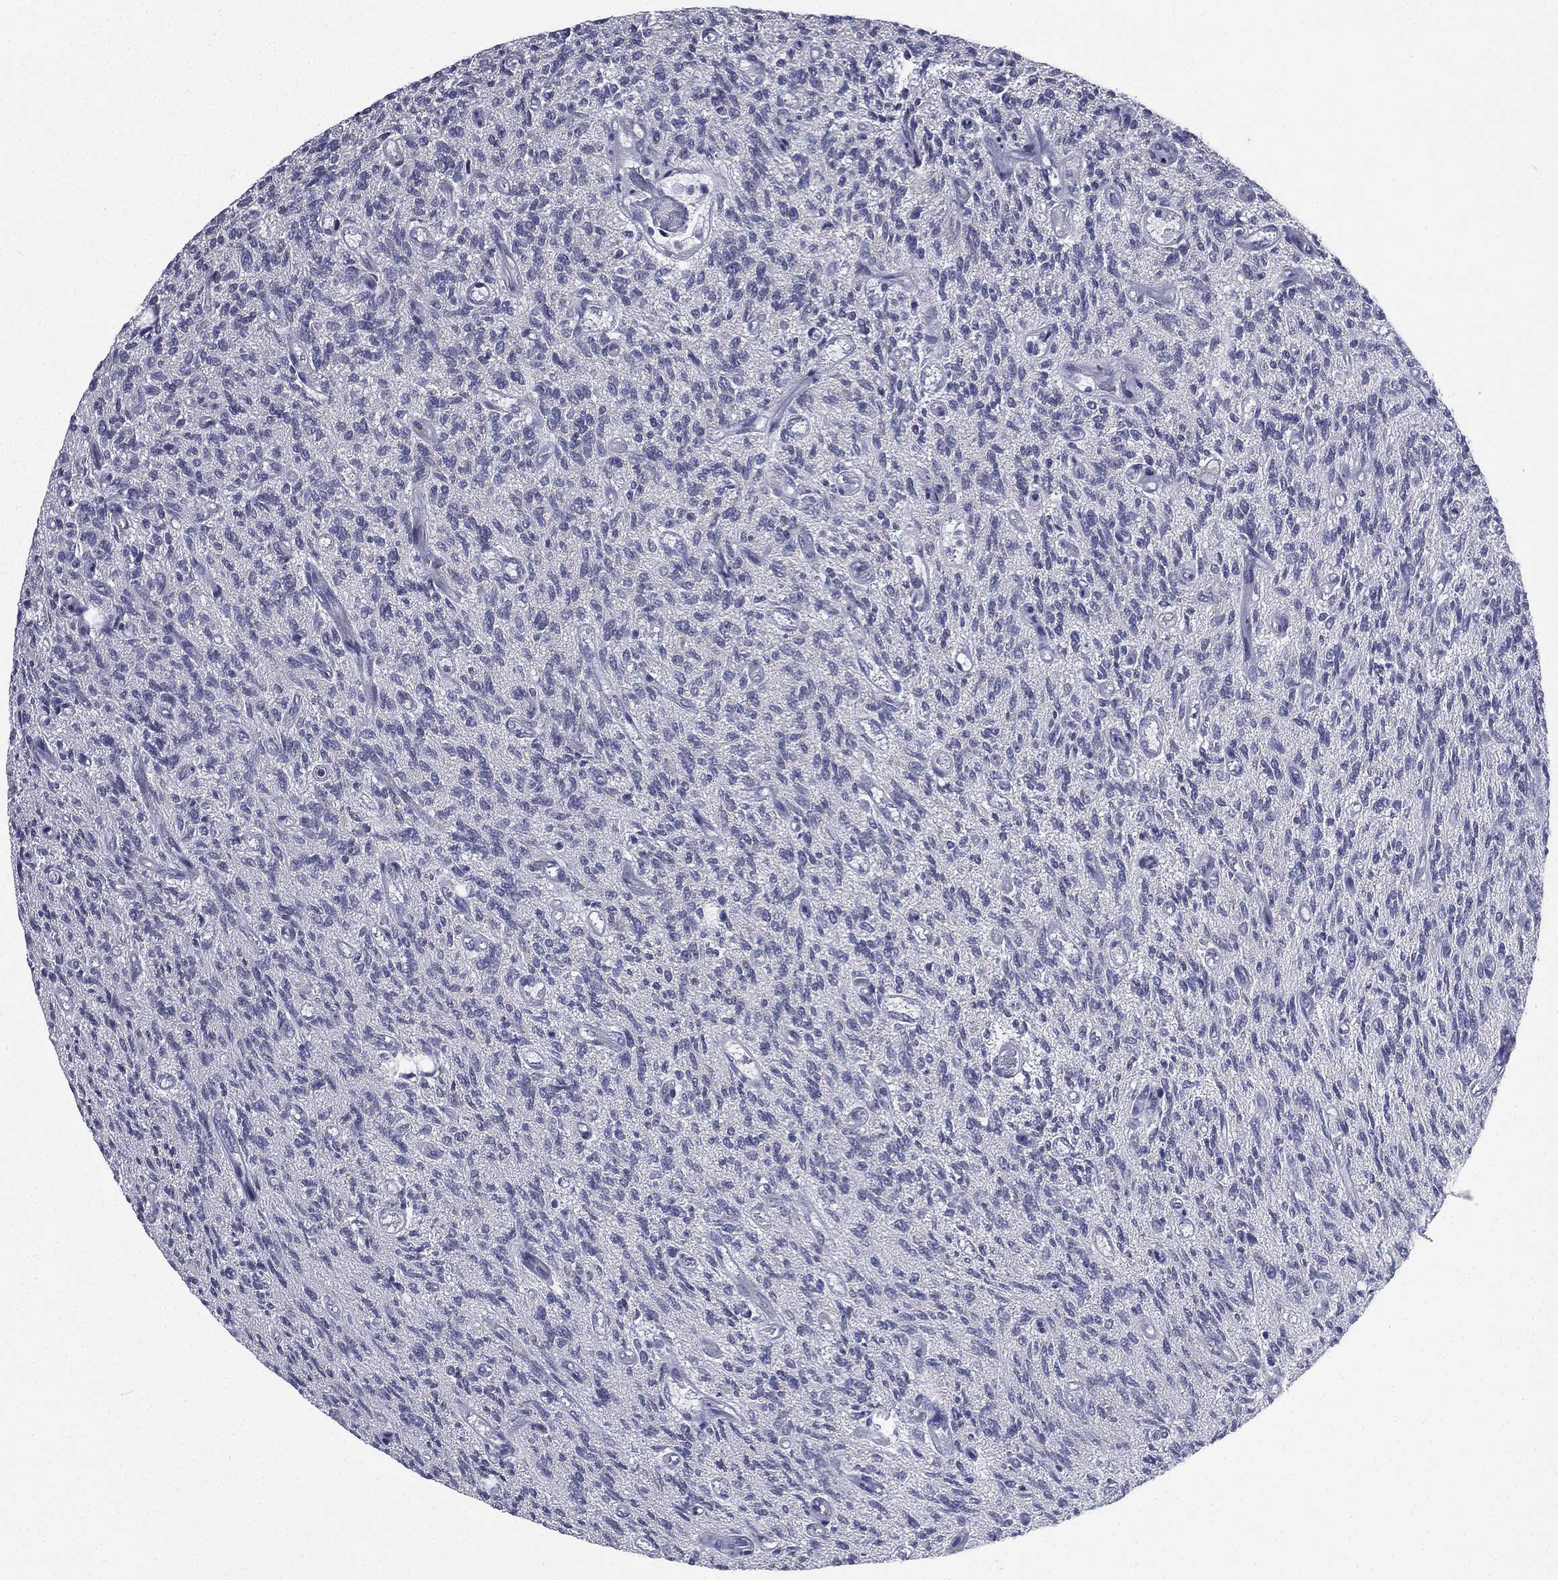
{"staining": {"intensity": "negative", "quantity": "none", "location": "none"}, "tissue": "glioma", "cell_type": "Tumor cells", "image_type": "cancer", "snomed": [{"axis": "morphology", "description": "Glioma, malignant, High grade"}, {"axis": "topography", "description": "Brain"}], "caption": "This is an IHC photomicrograph of malignant glioma (high-grade). There is no staining in tumor cells.", "gene": "FARSA", "patient": {"sex": "male", "age": 64}}